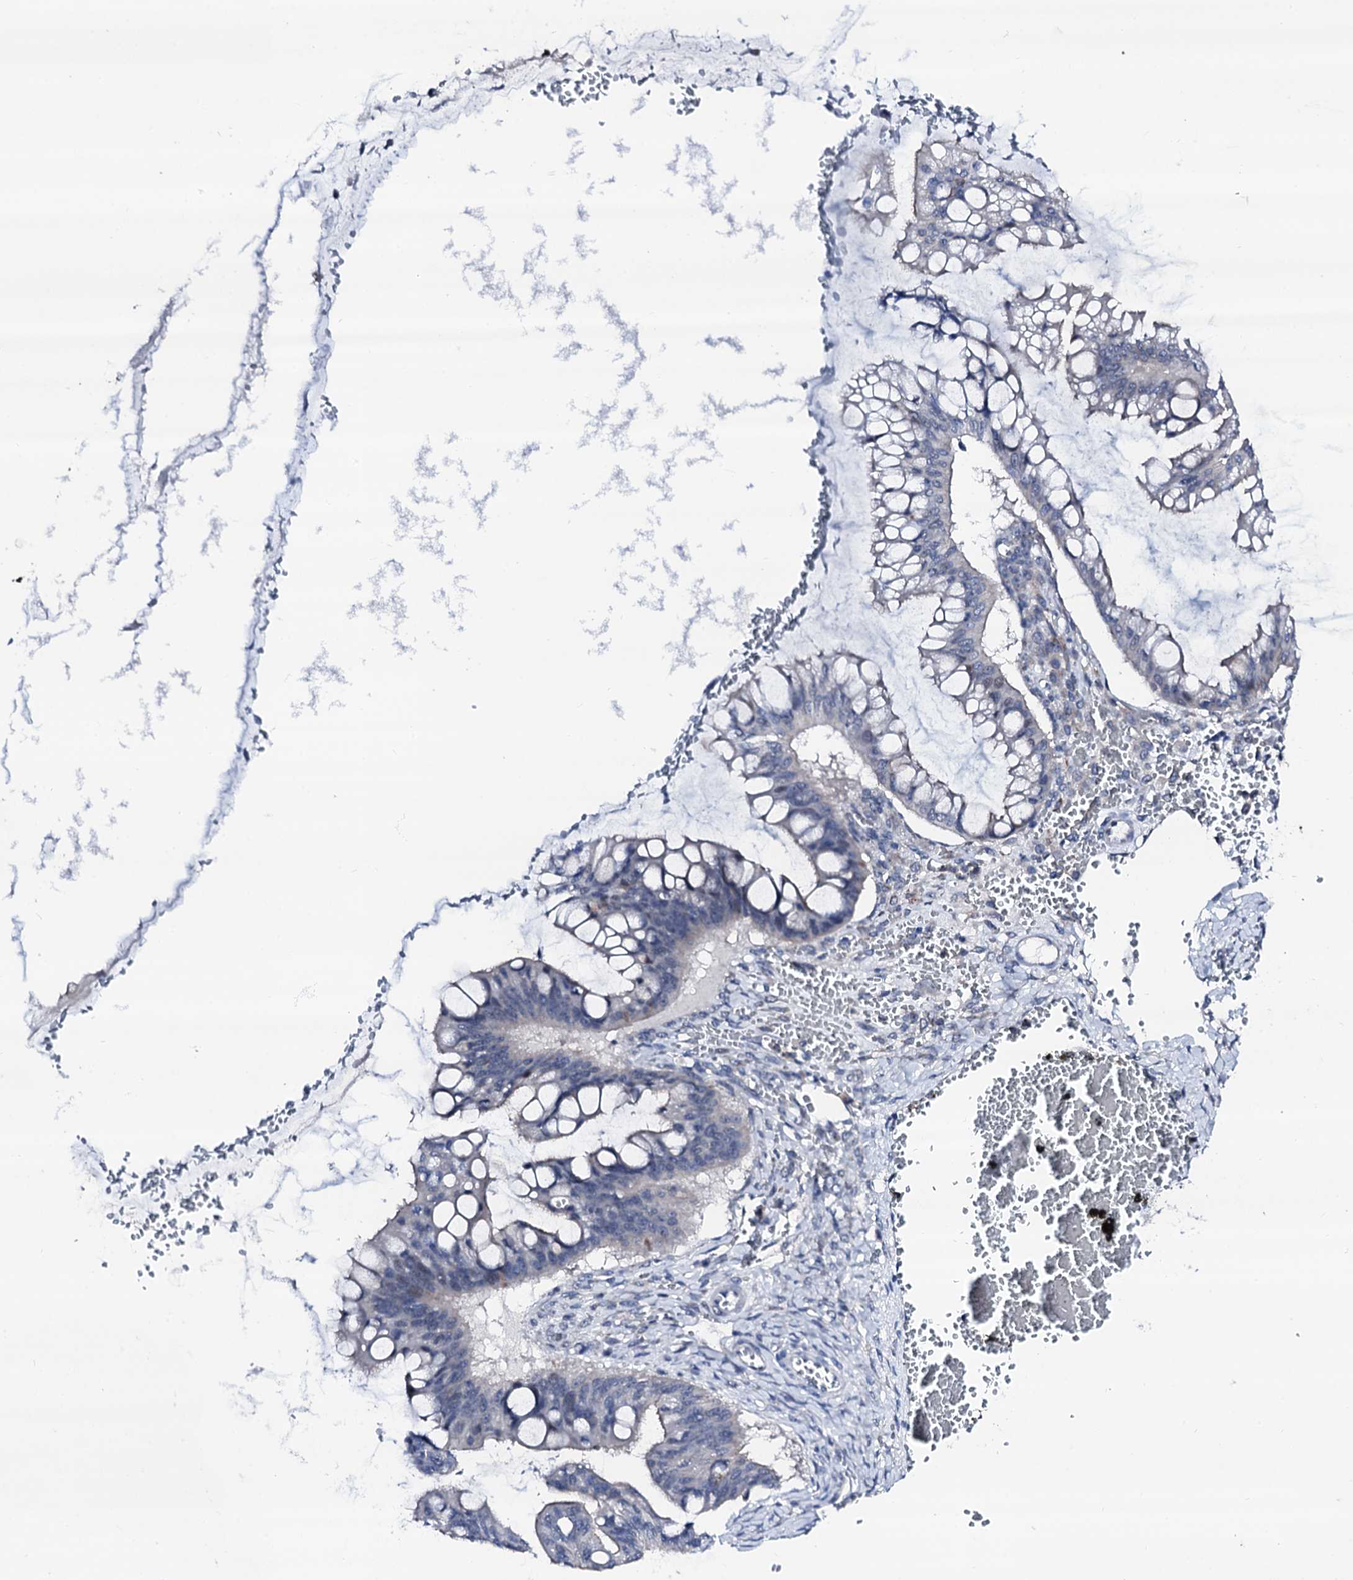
{"staining": {"intensity": "negative", "quantity": "none", "location": "none"}, "tissue": "ovarian cancer", "cell_type": "Tumor cells", "image_type": "cancer", "snomed": [{"axis": "morphology", "description": "Cystadenocarcinoma, mucinous, NOS"}, {"axis": "topography", "description": "Ovary"}], "caption": "Protein analysis of ovarian mucinous cystadenocarcinoma shows no significant staining in tumor cells.", "gene": "TRAFD1", "patient": {"sex": "female", "age": 73}}